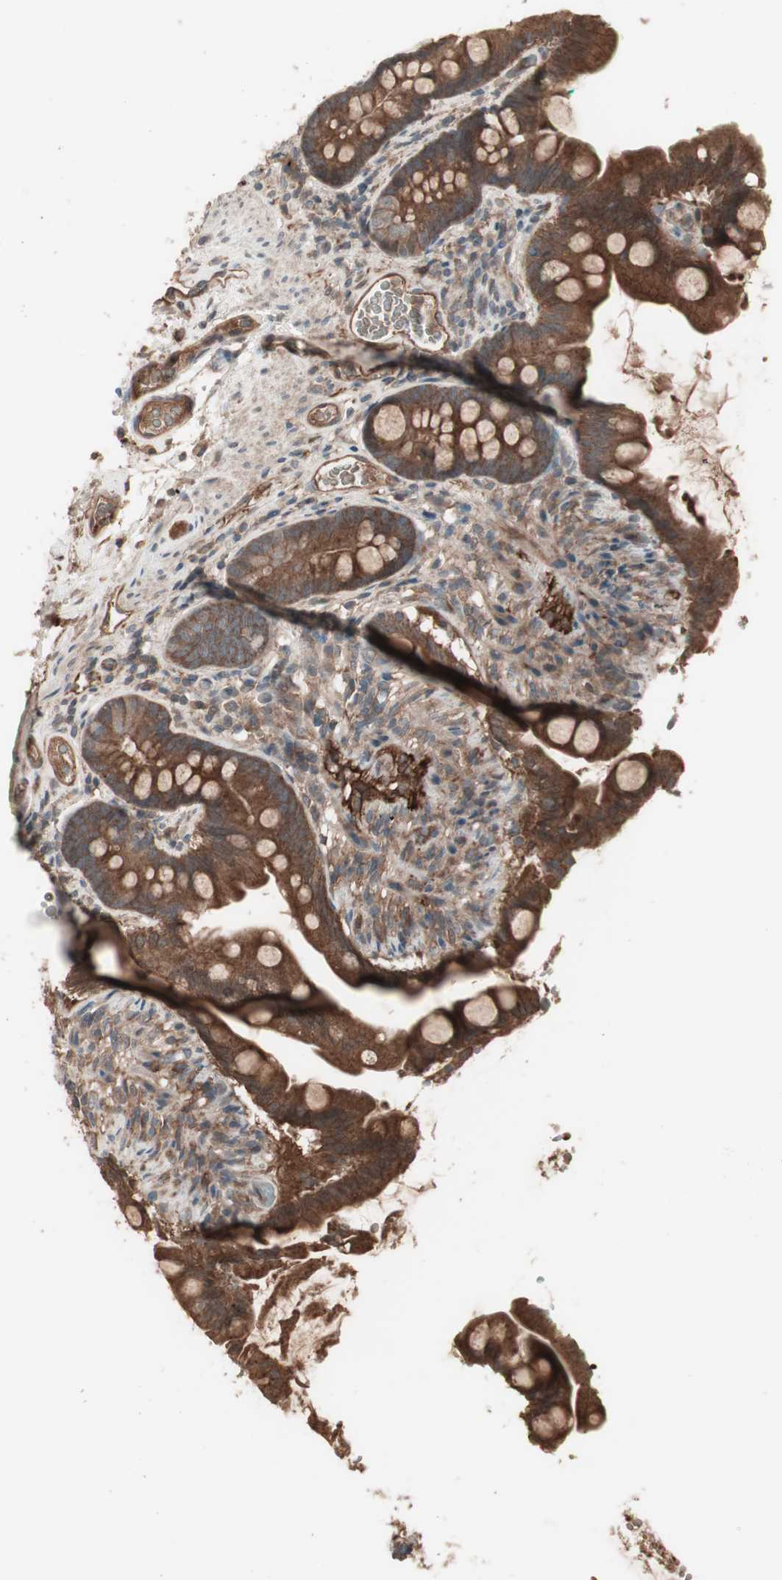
{"staining": {"intensity": "strong", "quantity": ">75%", "location": "cytoplasmic/membranous"}, "tissue": "small intestine", "cell_type": "Glandular cells", "image_type": "normal", "snomed": [{"axis": "morphology", "description": "Normal tissue, NOS"}, {"axis": "topography", "description": "Small intestine"}], "caption": "Small intestine stained with a brown dye exhibits strong cytoplasmic/membranous positive expression in about >75% of glandular cells.", "gene": "TFPI", "patient": {"sex": "female", "age": 56}}